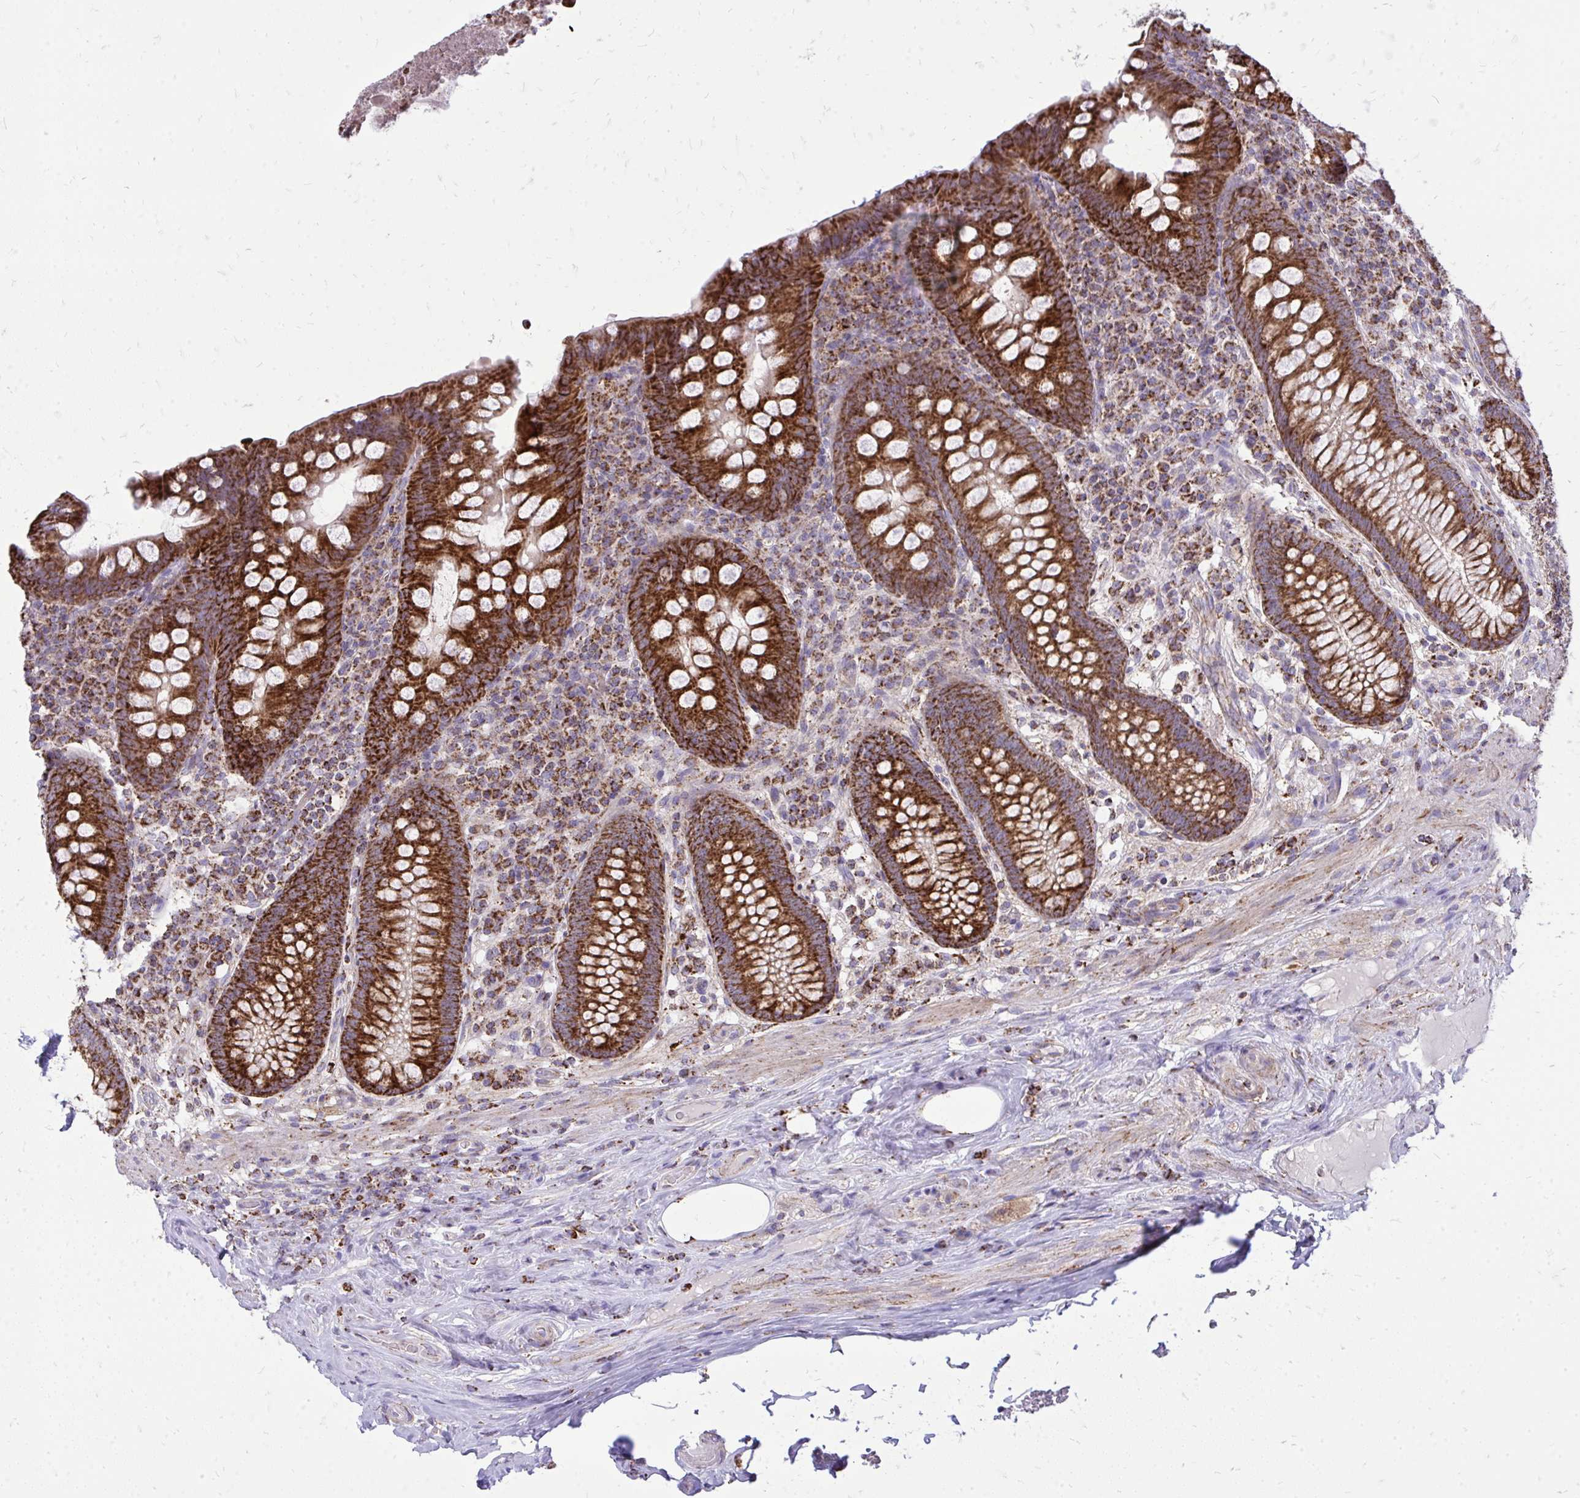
{"staining": {"intensity": "strong", "quantity": ">75%", "location": "cytoplasmic/membranous"}, "tissue": "appendix", "cell_type": "Glandular cells", "image_type": "normal", "snomed": [{"axis": "morphology", "description": "Normal tissue, NOS"}, {"axis": "topography", "description": "Appendix"}], "caption": "Appendix stained with DAB (3,3'-diaminobenzidine) immunohistochemistry (IHC) displays high levels of strong cytoplasmic/membranous positivity in about >75% of glandular cells.", "gene": "SPTBN2", "patient": {"sex": "male", "age": 71}}